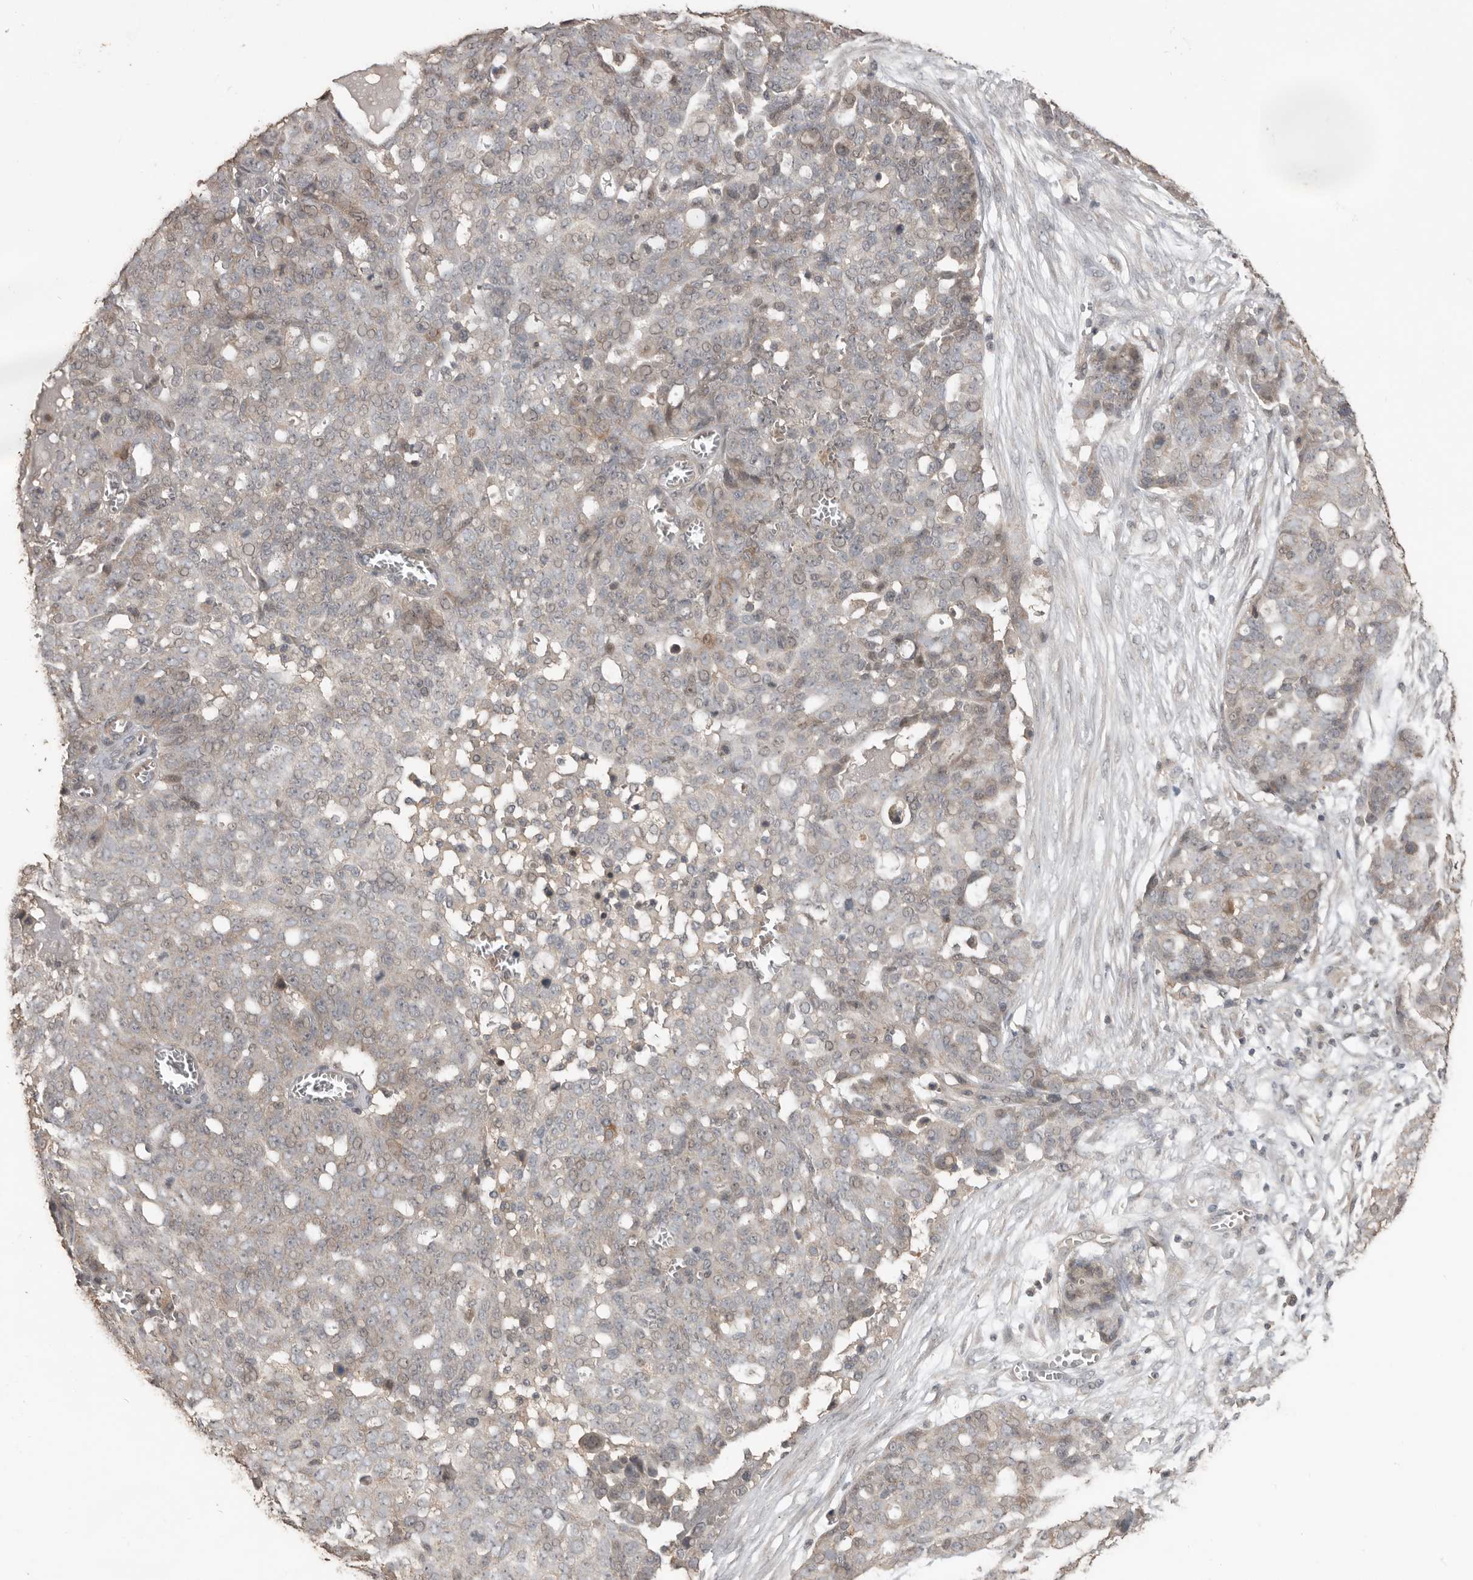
{"staining": {"intensity": "weak", "quantity": "<25%", "location": "nuclear"}, "tissue": "ovarian cancer", "cell_type": "Tumor cells", "image_type": "cancer", "snomed": [{"axis": "morphology", "description": "Cystadenocarcinoma, serous, NOS"}, {"axis": "topography", "description": "Soft tissue"}, {"axis": "topography", "description": "Ovary"}], "caption": "The IHC micrograph has no significant staining in tumor cells of ovarian cancer (serous cystadenocarcinoma) tissue. (DAB (3,3'-diaminobenzidine) immunohistochemistry, high magnification).", "gene": "BAMBI", "patient": {"sex": "female", "age": 57}}